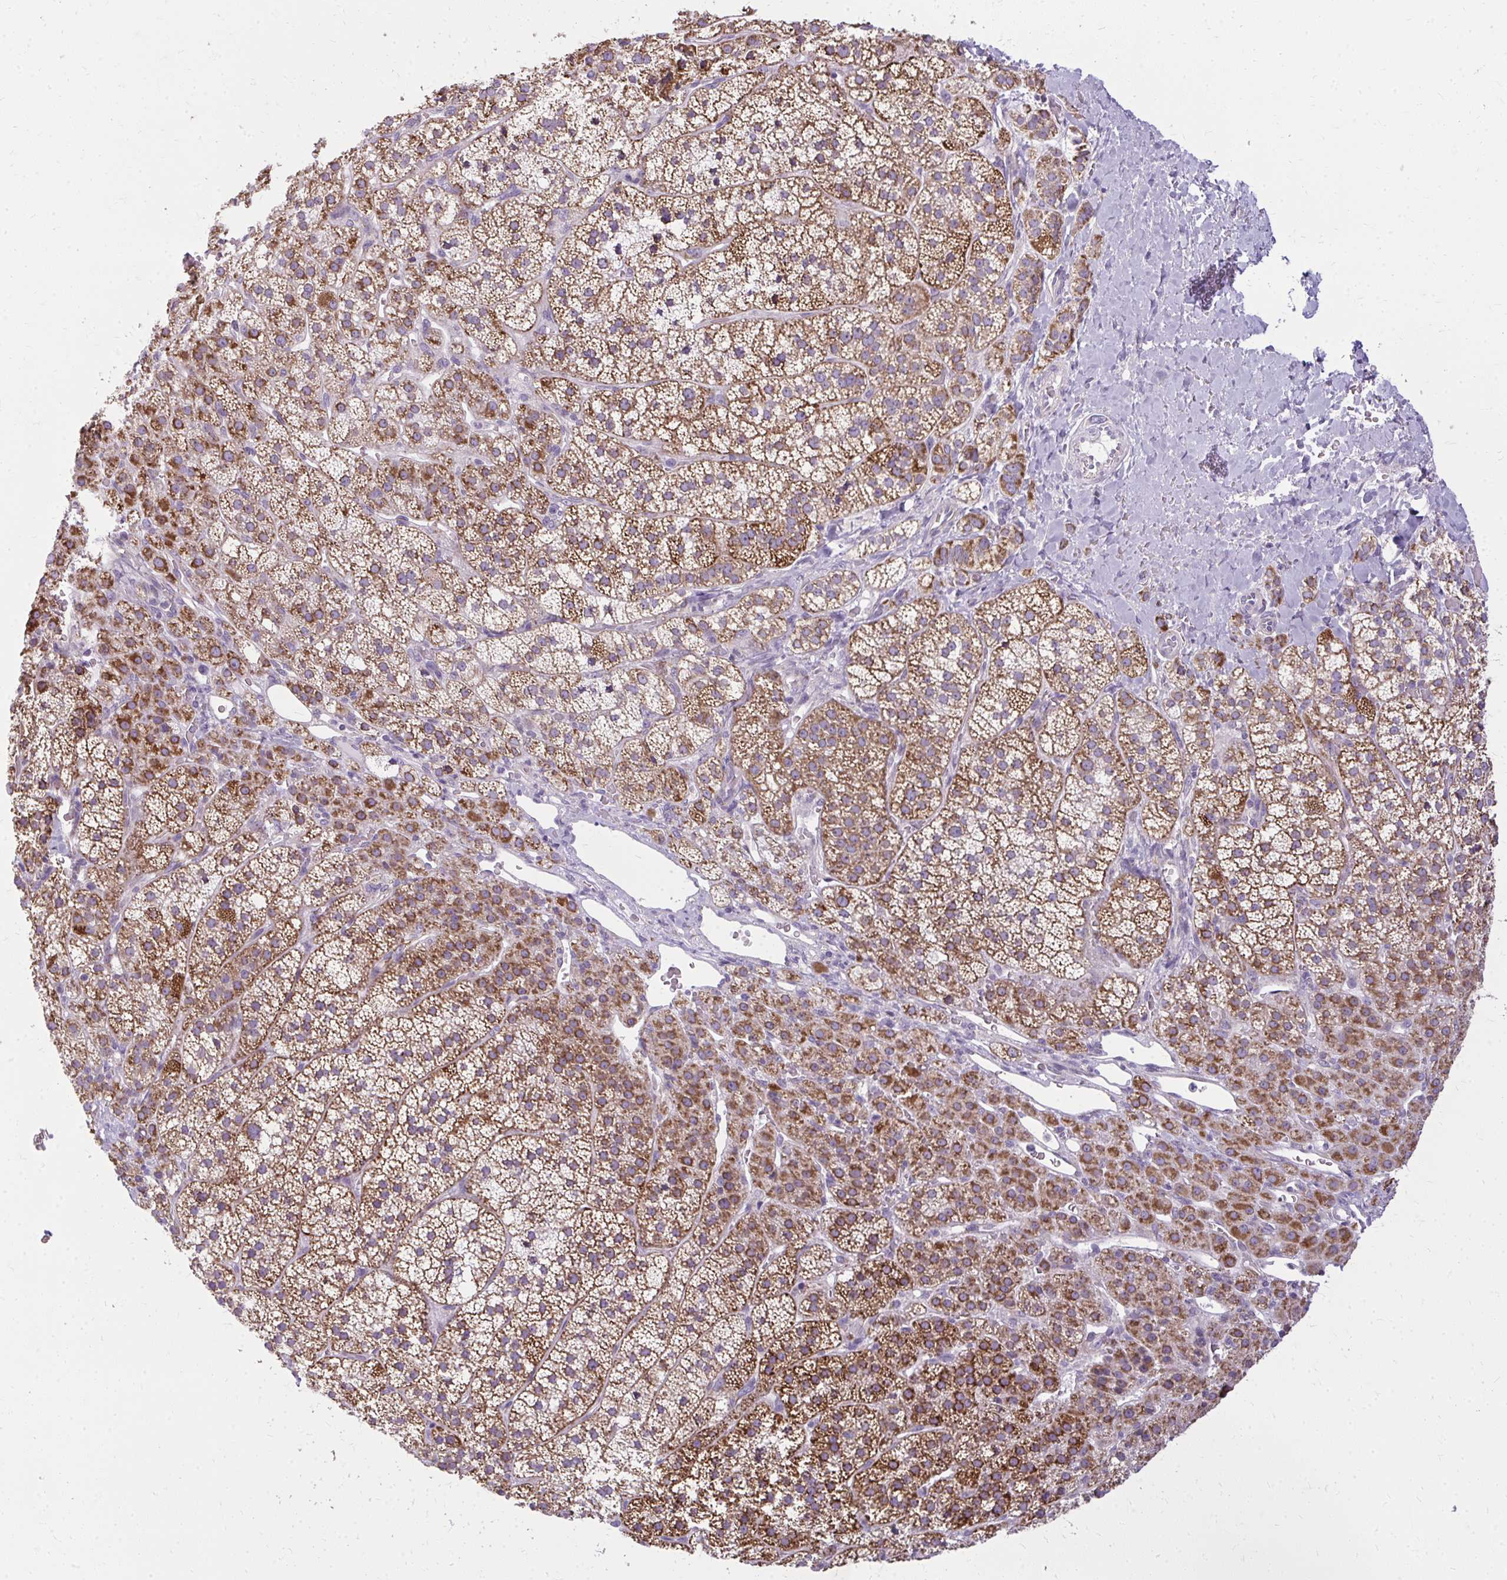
{"staining": {"intensity": "strong", "quantity": ">75%", "location": "cytoplasmic/membranous"}, "tissue": "adrenal gland", "cell_type": "Glandular cells", "image_type": "normal", "snomed": [{"axis": "morphology", "description": "Normal tissue, NOS"}, {"axis": "topography", "description": "Adrenal gland"}], "caption": "Immunohistochemical staining of unremarkable human adrenal gland exhibits strong cytoplasmic/membranous protein staining in about >75% of glandular cells. The protein is stained brown, and the nuclei are stained in blue (DAB IHC with brightfield microscopy, high magnification).", "gene": "IFIT1", "patient": {"sex": "female", "age": 60}}